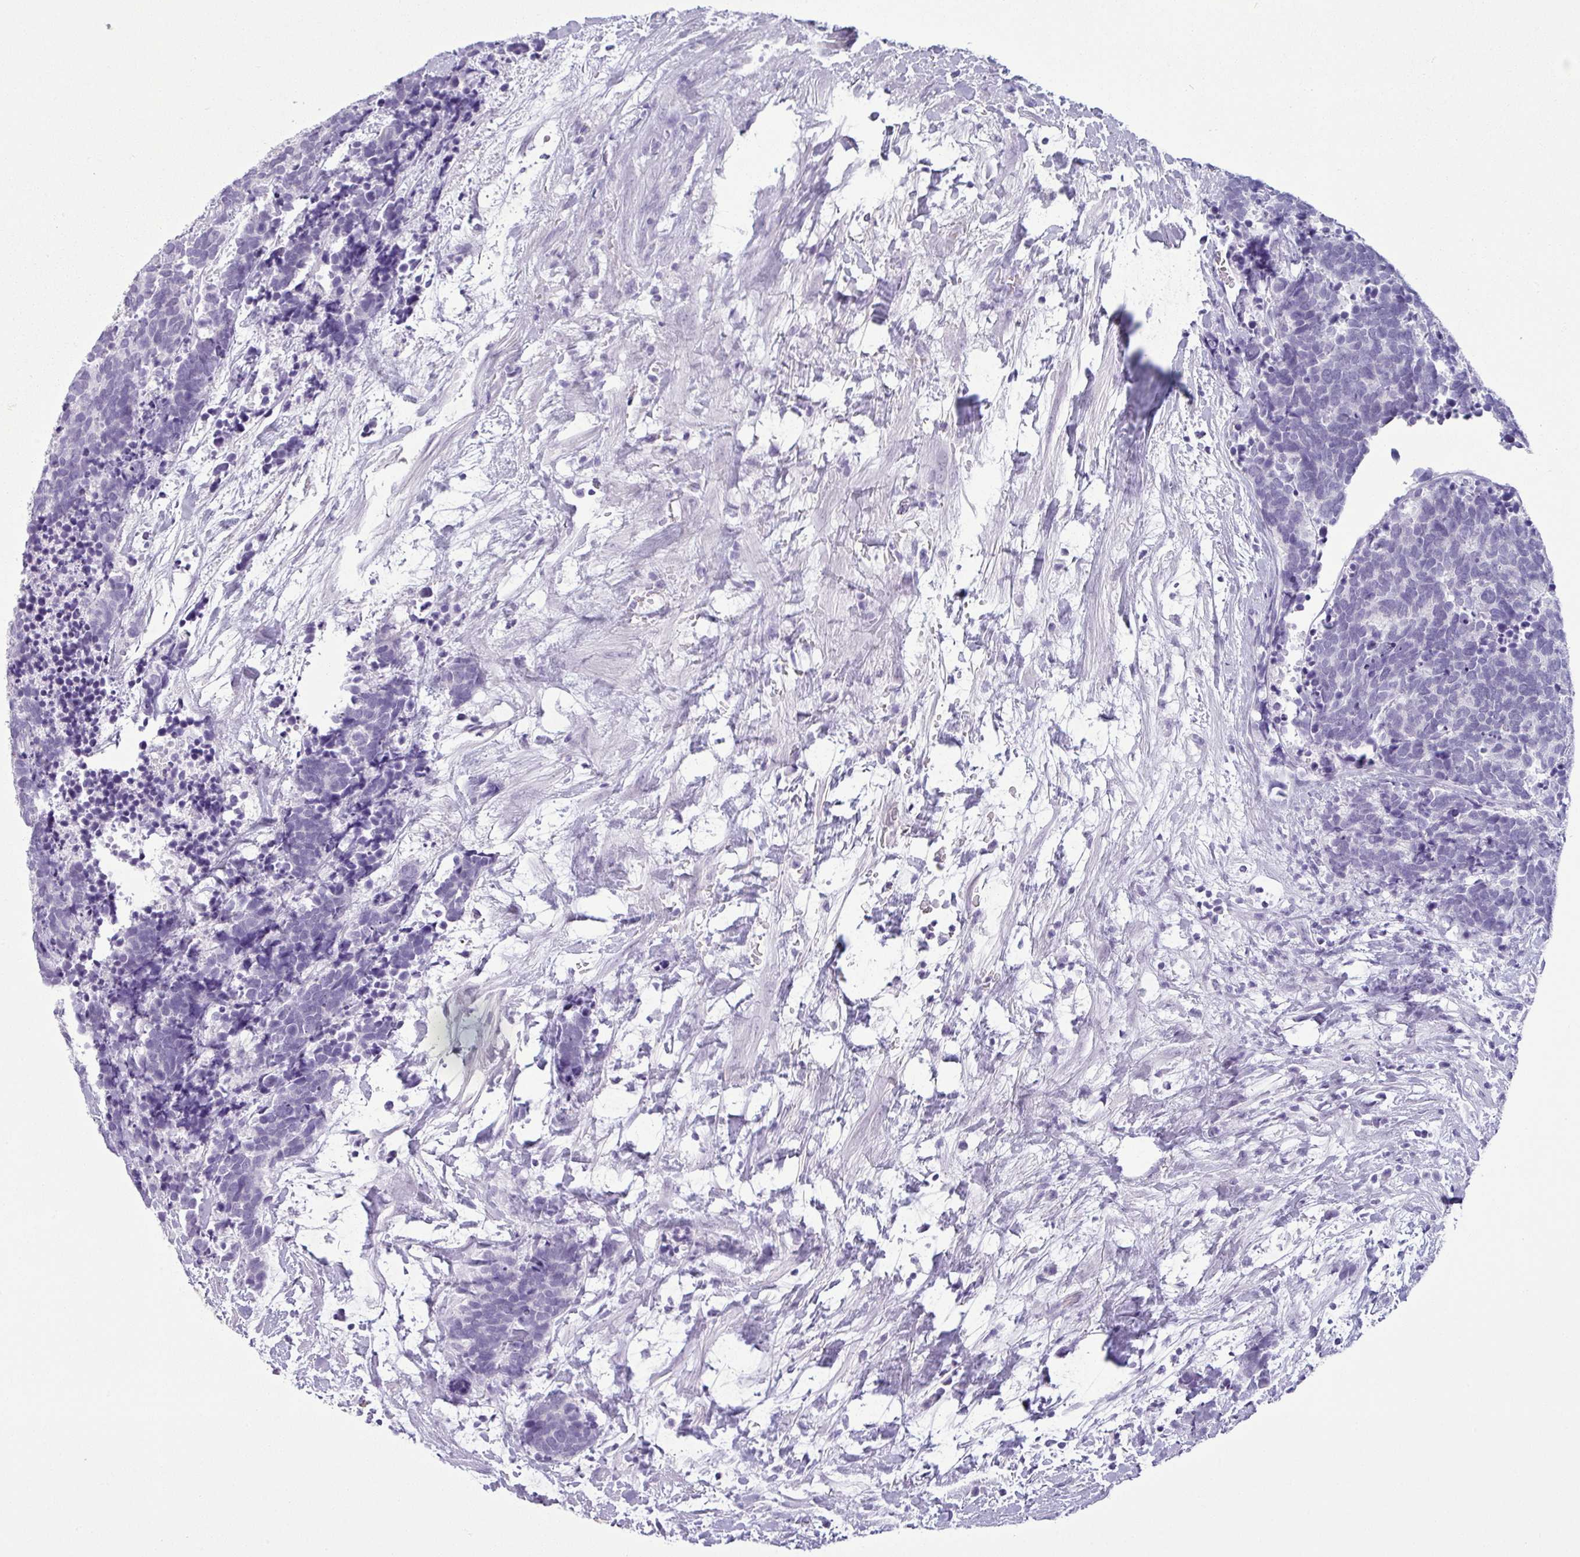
{"staining": {"intensity": "negative", "quantity": "none", "location": "none"}, "tissue": "carcinoid", "cell_type": "Tumor cells", "image_type": "cancer", "snomed": [{"axis": "morphology", "description": "Carcinoma, NOS"}, {"axis": "morphology", "description": "Carcinoid, malignant, NOS"}, {"axis": "topography", "description": "Prostate"}], "caption": "Immunohistochemistry (IHC) histopathology image of neoplastic tissue: carcinoma stained with DAB shows no significant protein positivity in tumor cells. (DAB immunohistochemistry with hematoxylin counter stain).", "gene": "CDH16", "patient": {"sex": "male", "age": 57}}